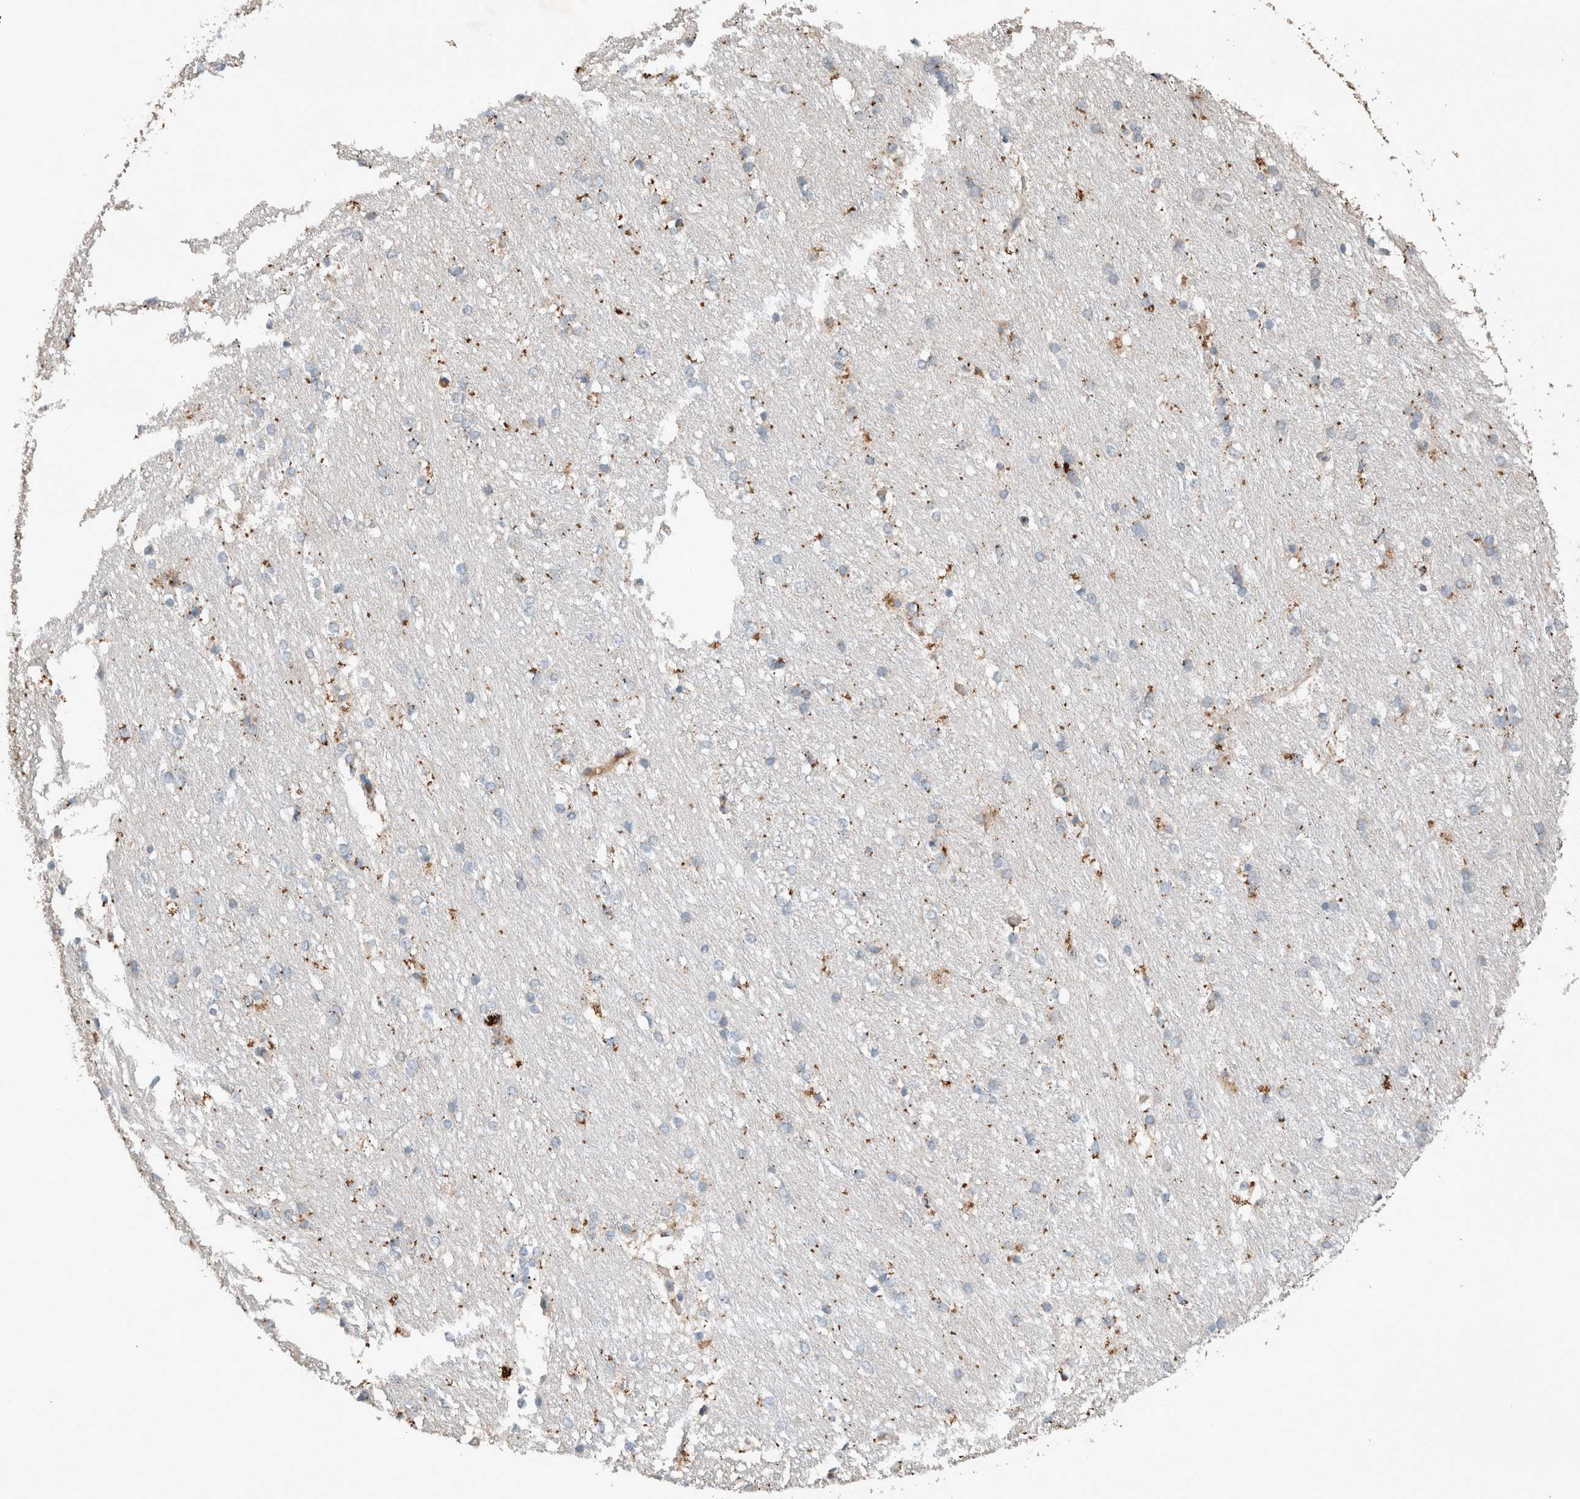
{"staining": {"intensity": "moderate", "quantity": "<25%", "location": "cytoplasmic/membranous"}, "tissue": "caudate", "cell_type": "Glial cells", "image_type": "normal", "snomed": [{"axis": "morphology", "description": "Normal tissue, NOS"}, {"axis": "topography", "description": "Lateral ventricle wall"}], "caption": "Caudate stained with DAB (3,3'-diaminobenzidine) immunohistochemistry (IHC) demonstrates low levels of moderate cytoplasmic/membranous expression in about <25% of glial cells.", "gene": "UGCG", "patient": {"sex": "female", "age": 19}}